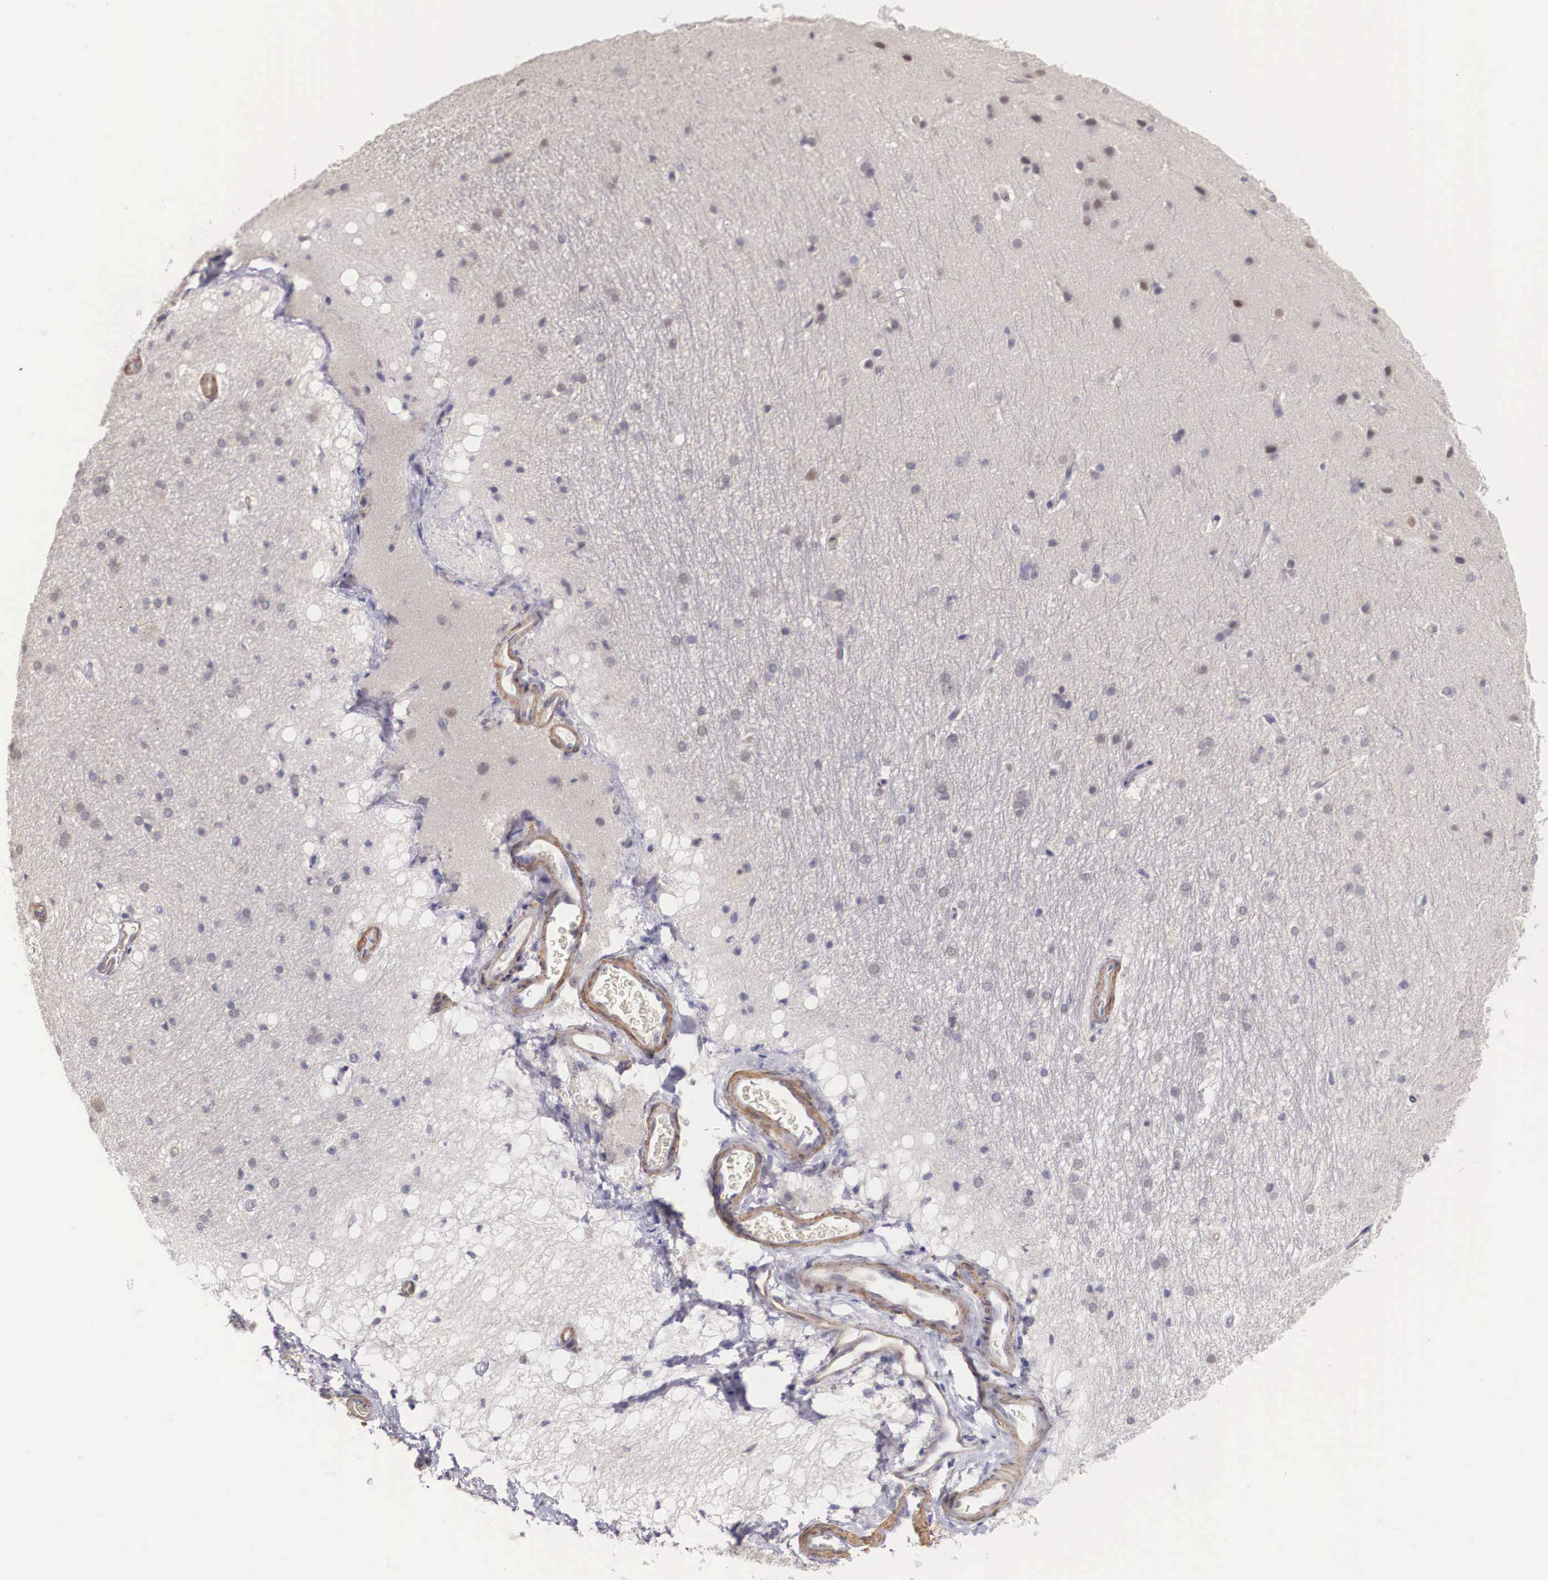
{"staining": {"intensity": "moderate", "quantity": "25%-75%", "location": "cytoplasmic/membranous"}, "tissue": "cerebral cortex", "cell_type": "Endothelial cells", "image_type": "normal", "snomed": [{"axis": "morphology", "description": "Normal tissue, NOS"}, {"axis": "topography", "description": "Cerebral cortex"}, {"axis": "topography", "description": "Hippocampus"}], "caption": "About 25%-75% of endothelial cells in normal human cerebral cortex exhibit moderate cytoplasmic/membranous protein expression as visualized by brown immunohistochemical staining.", "gene": "ENOX2", "patient": {"sex": "female", "age": 19}}